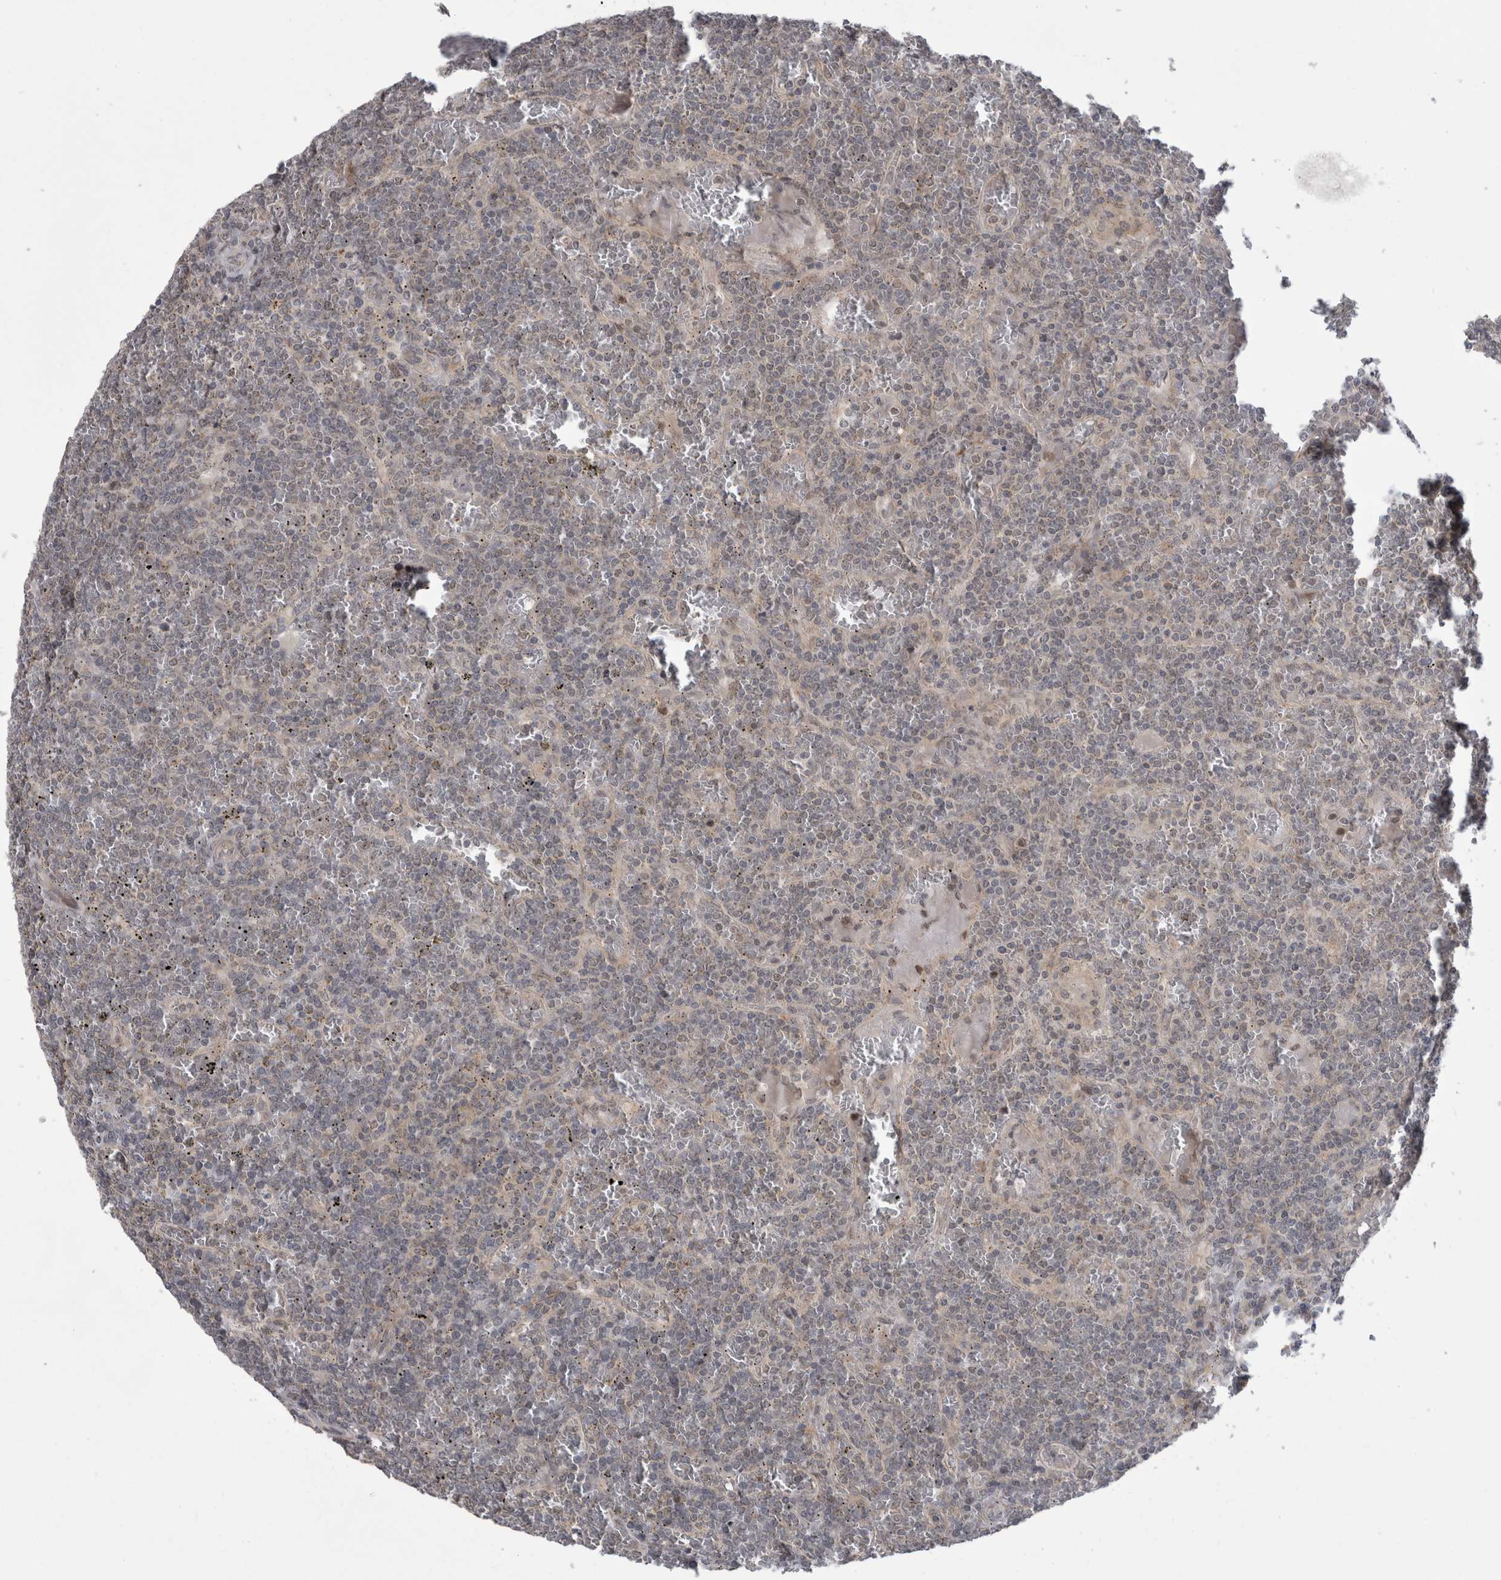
{"staining": {"intensity": "weak", "quantity": "<25%", "location": "cytoplasmic/membranous,nuclear"}, "tissue": "lymphoma", "cell_type": "Tumor cells", "image_type": "cancer", "snomed": [{"axis": "morphology", "description": "Malignant lymphoma, non-Hodgkin's type, Low grade"}, {"axis": "topography", "description": "Spleen"}], "caption": "This micrograph is of lymphoma stained with immunohistochemistry to label a protein in brown with the nuclei are counter-stained blue. There is no positivity in tumor cells.", "gene": "MTBP", "patient": {"sex": "female", "age": 19}}